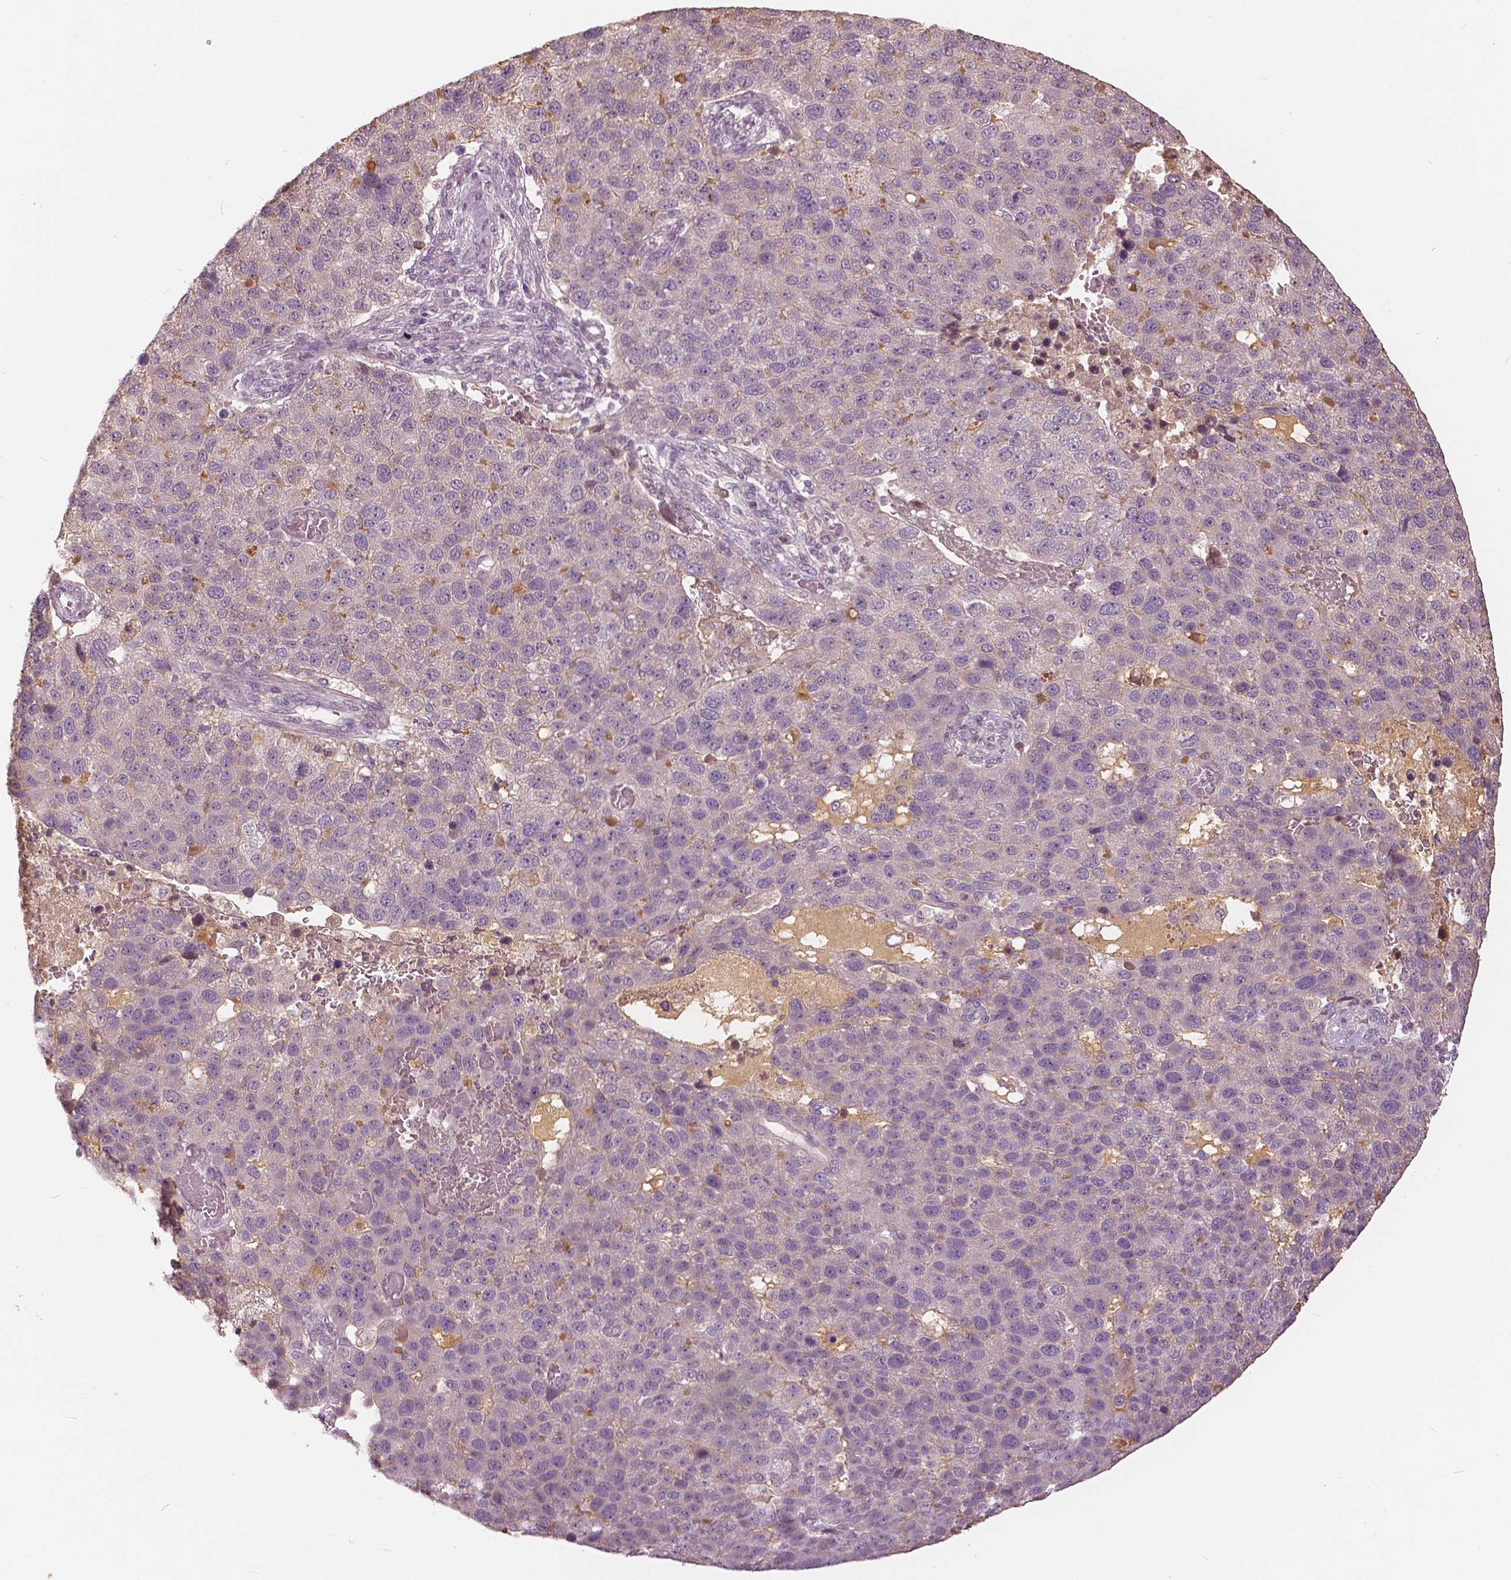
{"staining": {"intensity": "weak", "quantity": "<25%", "location": "nuclear"}, "tissue": "pancreatic cancer", "cell_type": "Tumor cells", "image_type": "cancer", "snomed": [{"axis": "morphology", "description": "Adenocarcinoma, NOS"}, {"axis": "topography", "description": "Pancreas"}], "caption": "High power microscopy photomicrograph of an immunohistochemistry photomicrograph of adenocarcinoma (pancreatic), revealing no significant expression in tumor cells. Nuclei are stained in blue.", "gene": "ANGPTL4", "patient": {"sex": "female", "age": 61}}